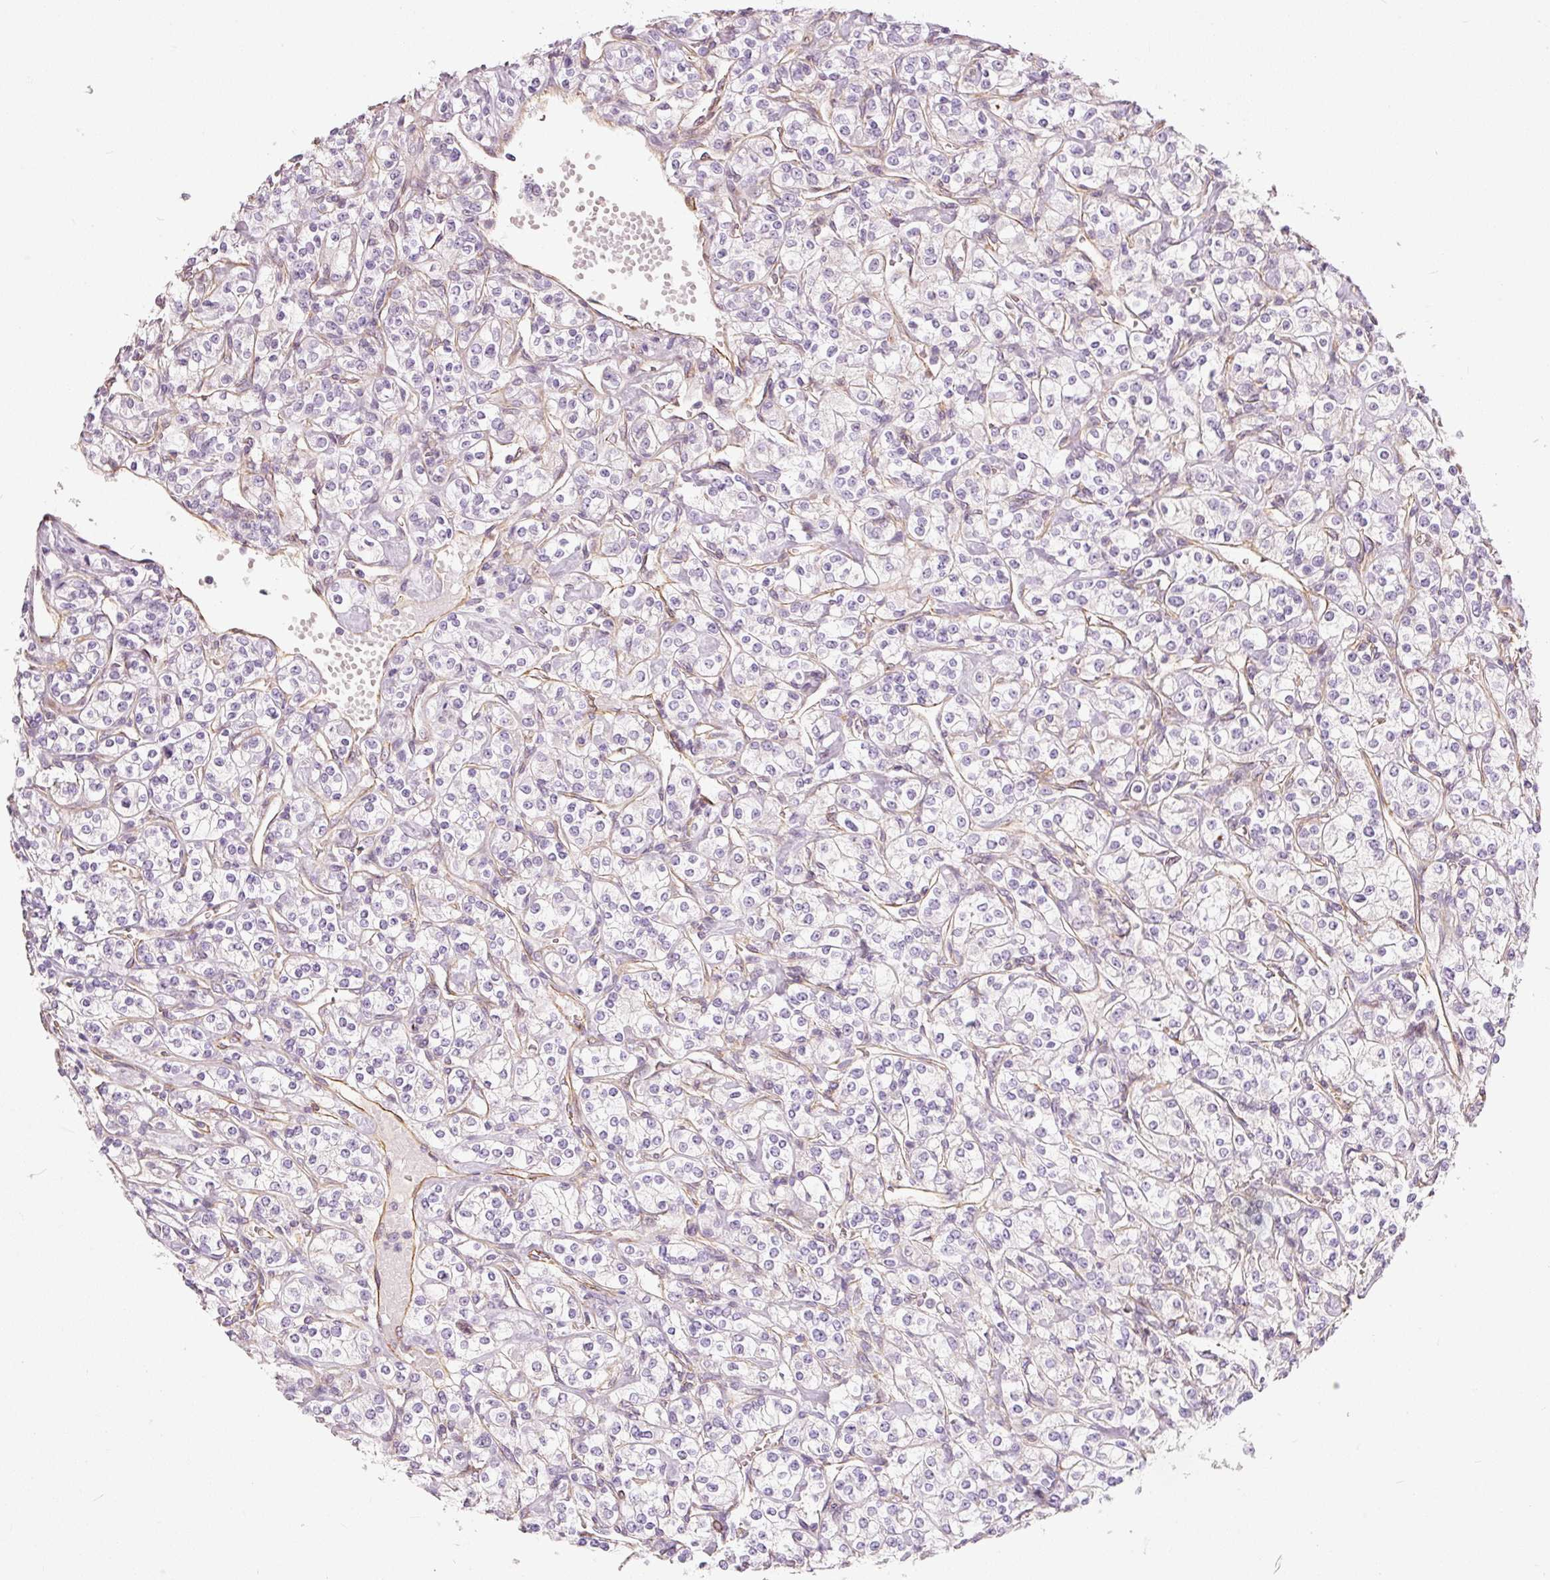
{"staining": {"intensity": "negative", "quantity": "none", "location": "none"}, "tissue": "renal cancer", "cell_type": "Tumor cells", "image_type": "cancer", "snomed": [{"axis": "morphology", "description": "Adenocarcinoma, NOS"}, {"axis": "topography", "description": "Kidney"}], "caption": "Renal cancer stained for a protein using immunohistochemistry demonstrates no expression tumor cells.", "gene": "OSR2", "patient": {"sex": "male", "age": 77}}